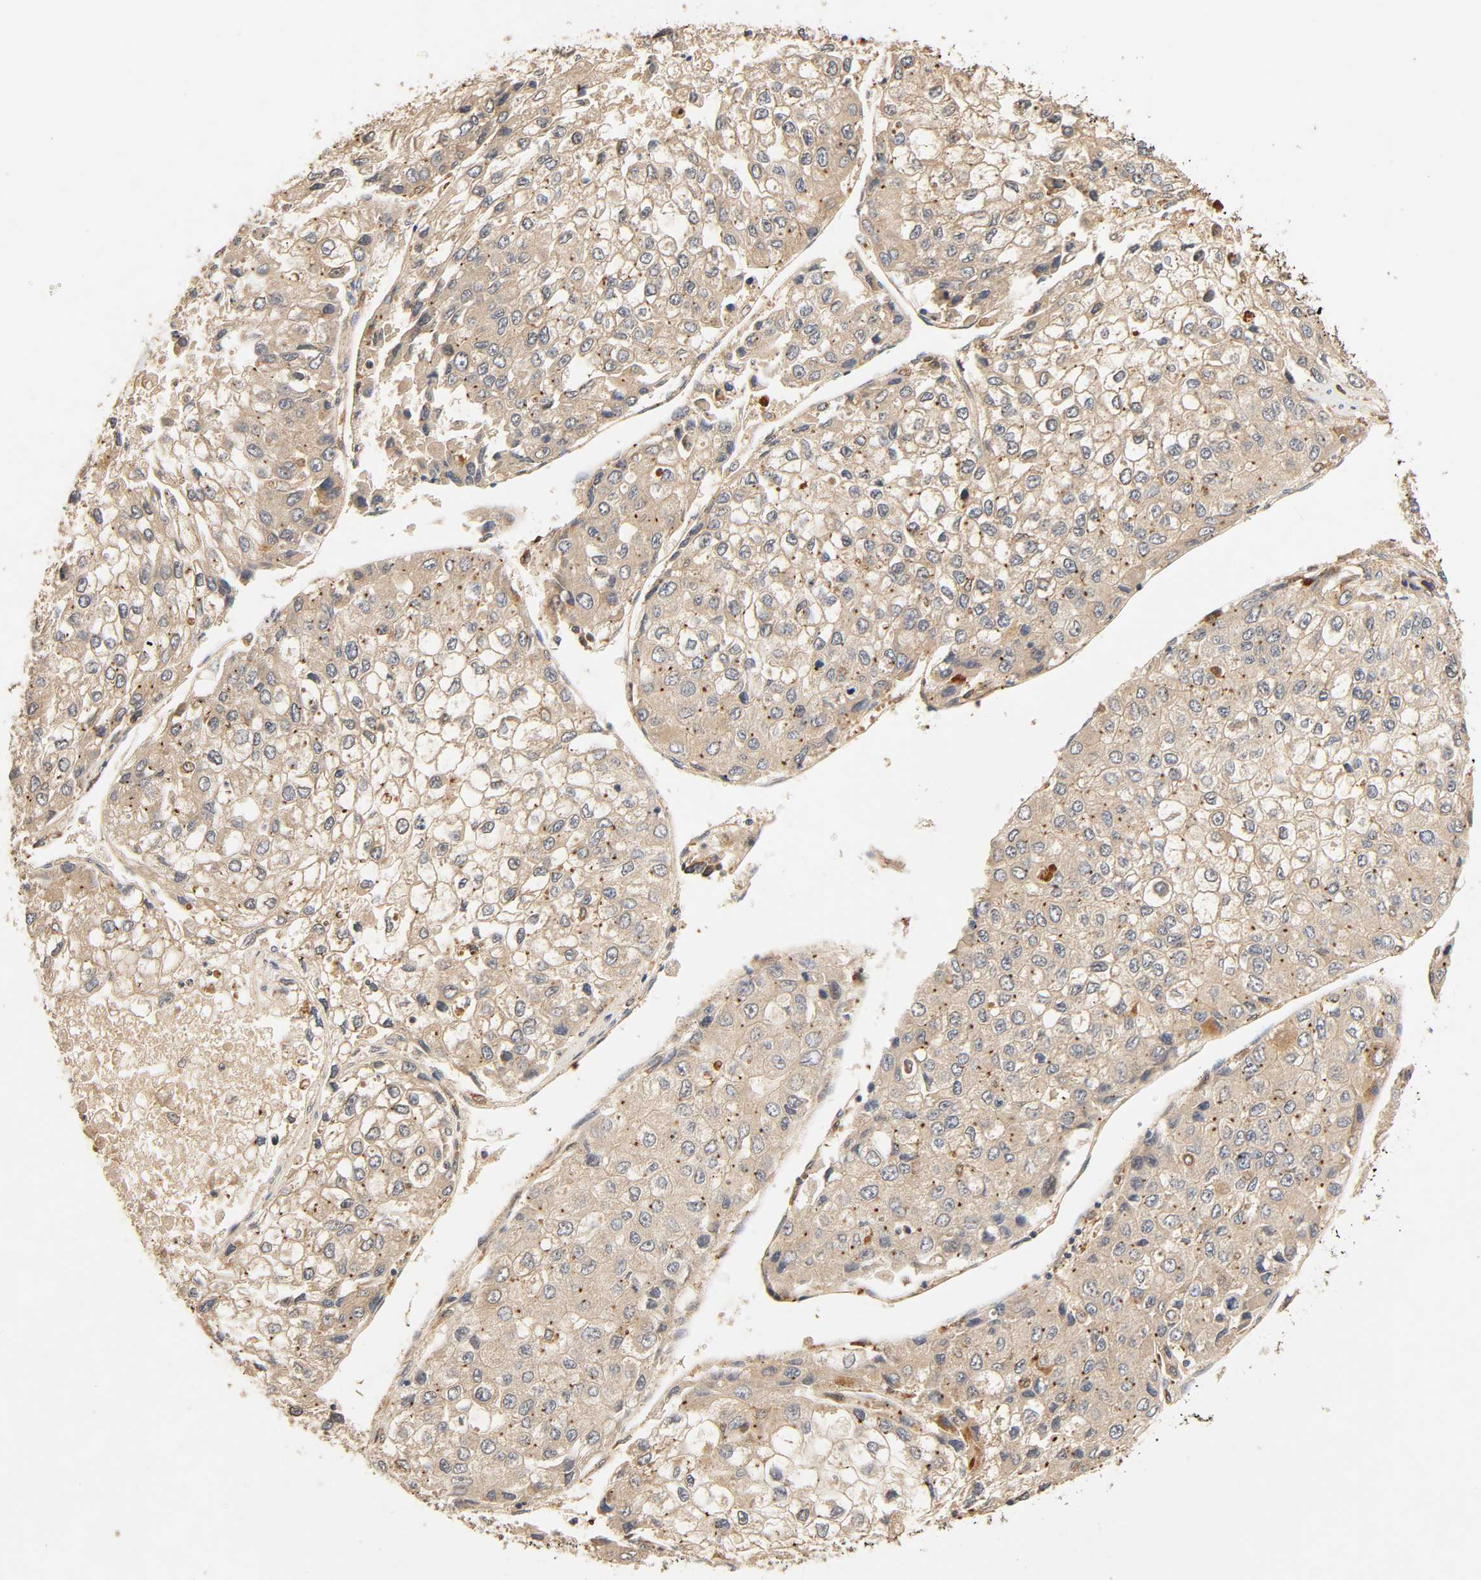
{"staining": {"intensity": "moderate", "quantity": ">75%", "location": "cytoplasmic/membranous"}, "tissue": "liver cancer", "cell_type": "Tumor cells", "image_type": "cancer", "snomed": [{"axis": "morphology", "description": "Carcinoma, Hepatocellular, NOS"}, {"axis": "topography", "description": "Liver"}], "caption": "Human liver cancer stained for a protein (brown) displays moderate cytoplasmic/membranous positive positivity in about >75% of tumor cells.", "gene": "MAPK6", "patient": {"sex": "female", "age": 66}}